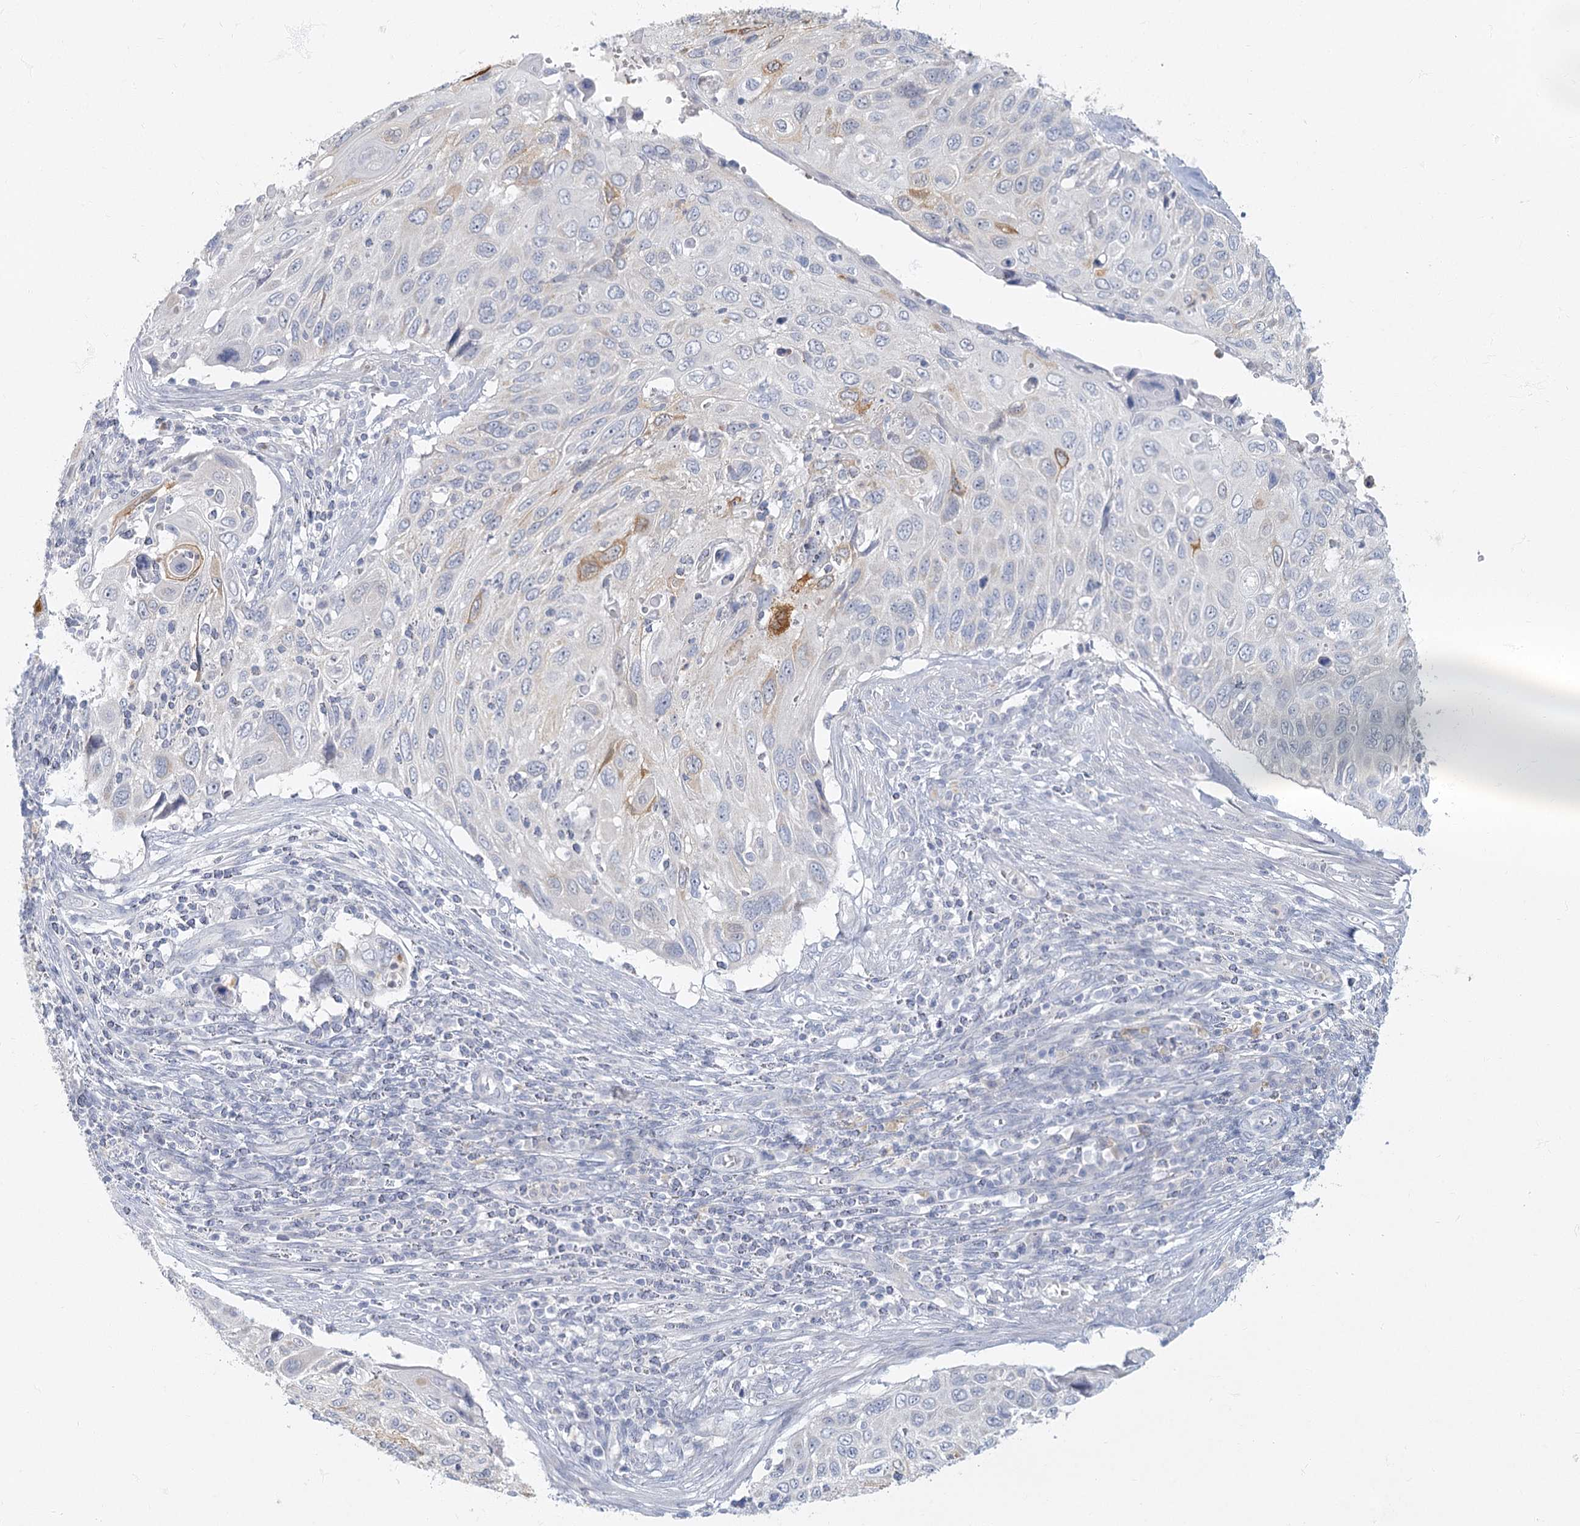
{"staining": {"intensity": "moderate", "quantity": "<25%", "location": "cytoplasmic/membranous"}, "tissue": "cervical cancer", "cell_type": "Tumor cells", "image_type": "cancer", "snomed": [{"axis": "morphology", "description": "Squamous cell carcinoma, NOS"}, {"axis": "topography", "description": "Cervix"}], "caption": "Protein staining reveals moderate cytoplasmic/membranous positivity in approximately <25% of tumor cells in squamous cell carcinoma (cervical).", "gene": "FAM110C", "patient": {"sex": "female", "age": 70}}